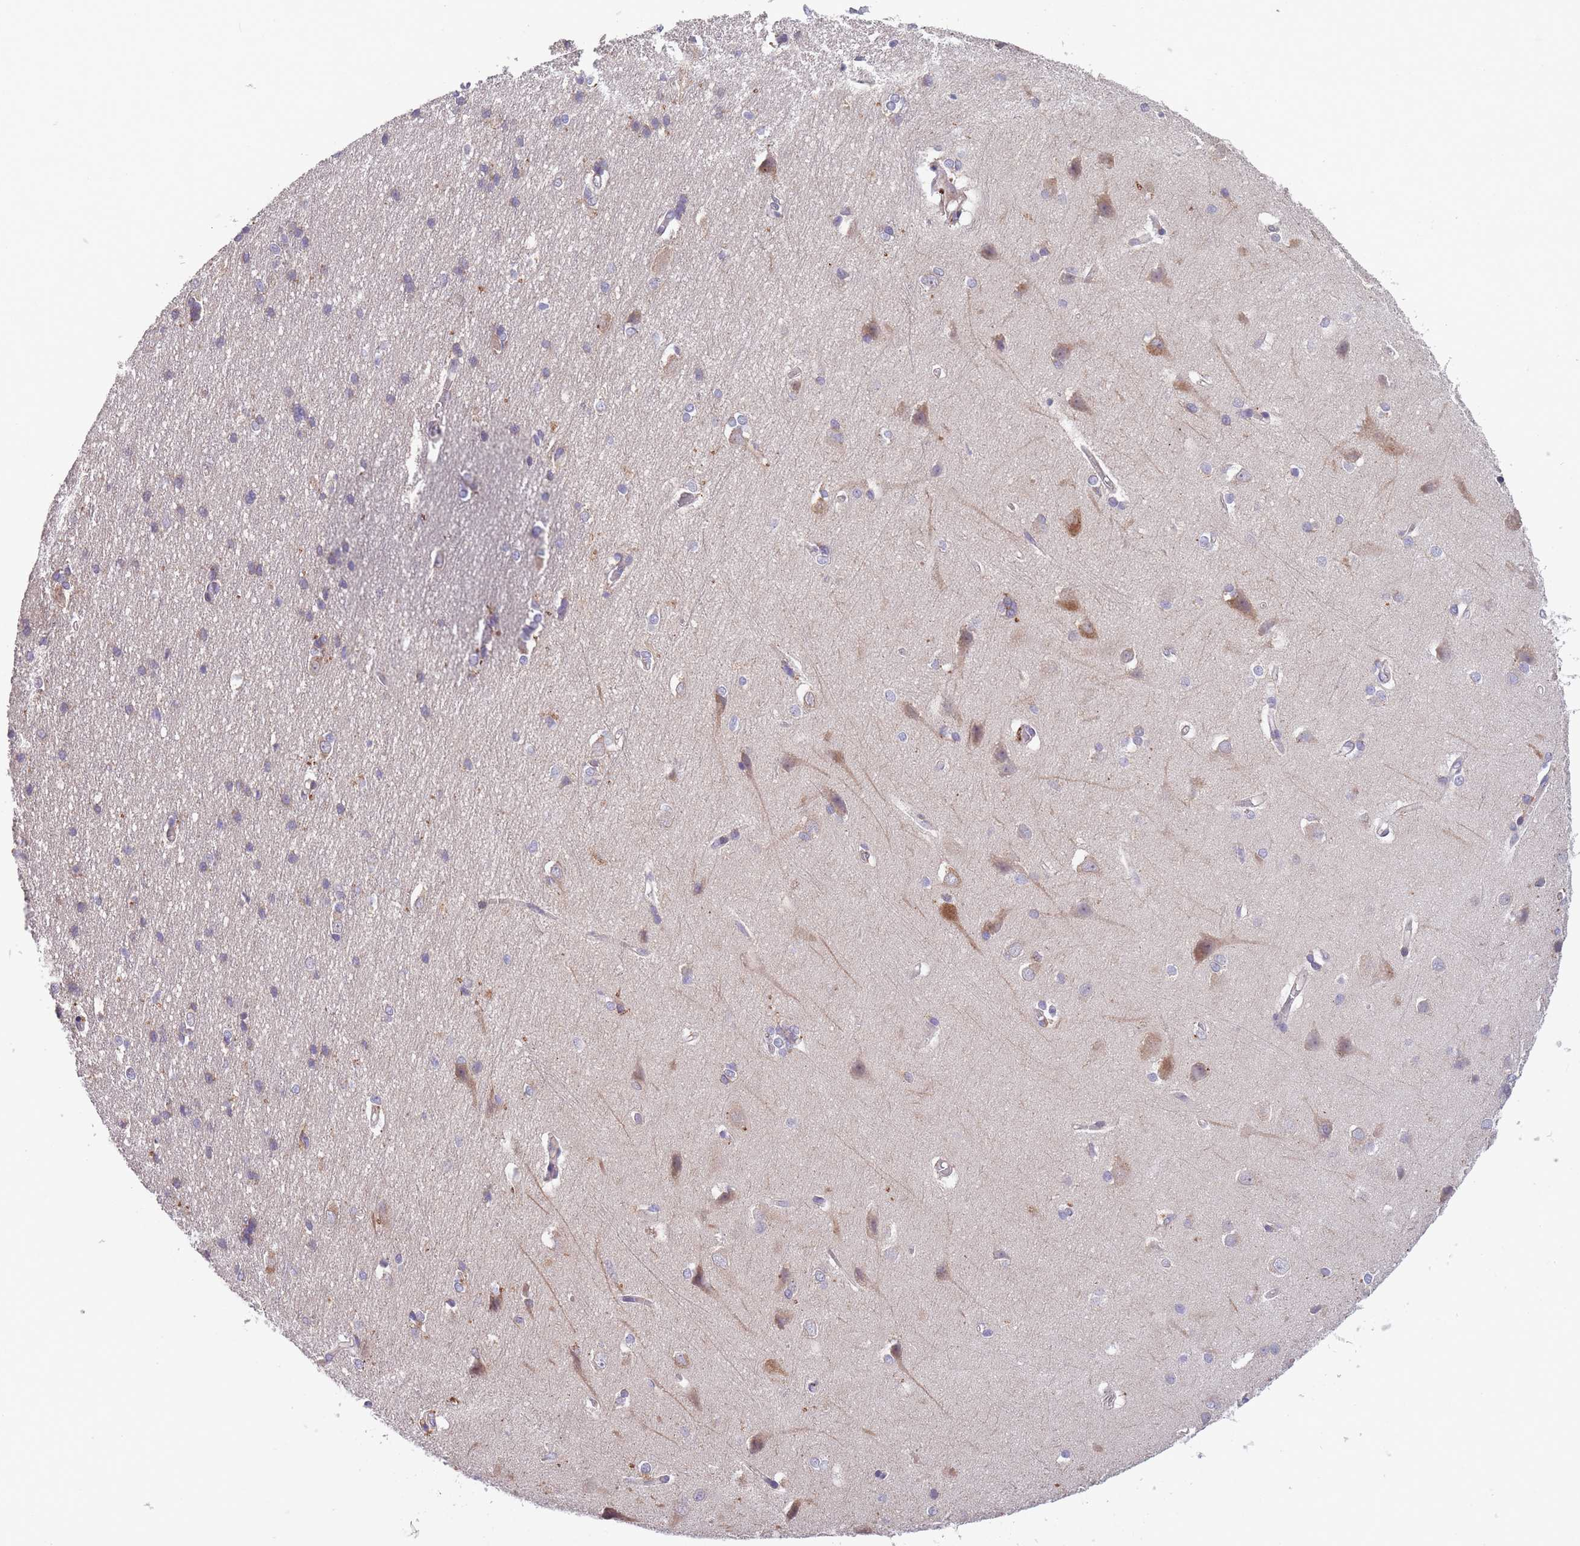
{"staining": {"intensity": "weak", "quantity": "<25%", "location": "cytoplasmic/membranous"}, "tissue": "cerebral cortex", "cell_type": "Endothelial cells", "image_type": "normal", "snomed": [{"axis": "morphology", "description": "Normal tissue, NOS"}, {"axis": "topography", "description": "Cerebral cortex"}], "caption": "Micrograph shows no protein staining in endothelial cells of unremarkable cerebral cortex. (Stains: DAB (3,3'-diaminobenzidine) immunohistochemistry with hematoxylin counter stain, Microscopy: brightfield microscopy at high magnification).", "gene": "ITPKC", "patient": {"sex": "male", "age": 37}}